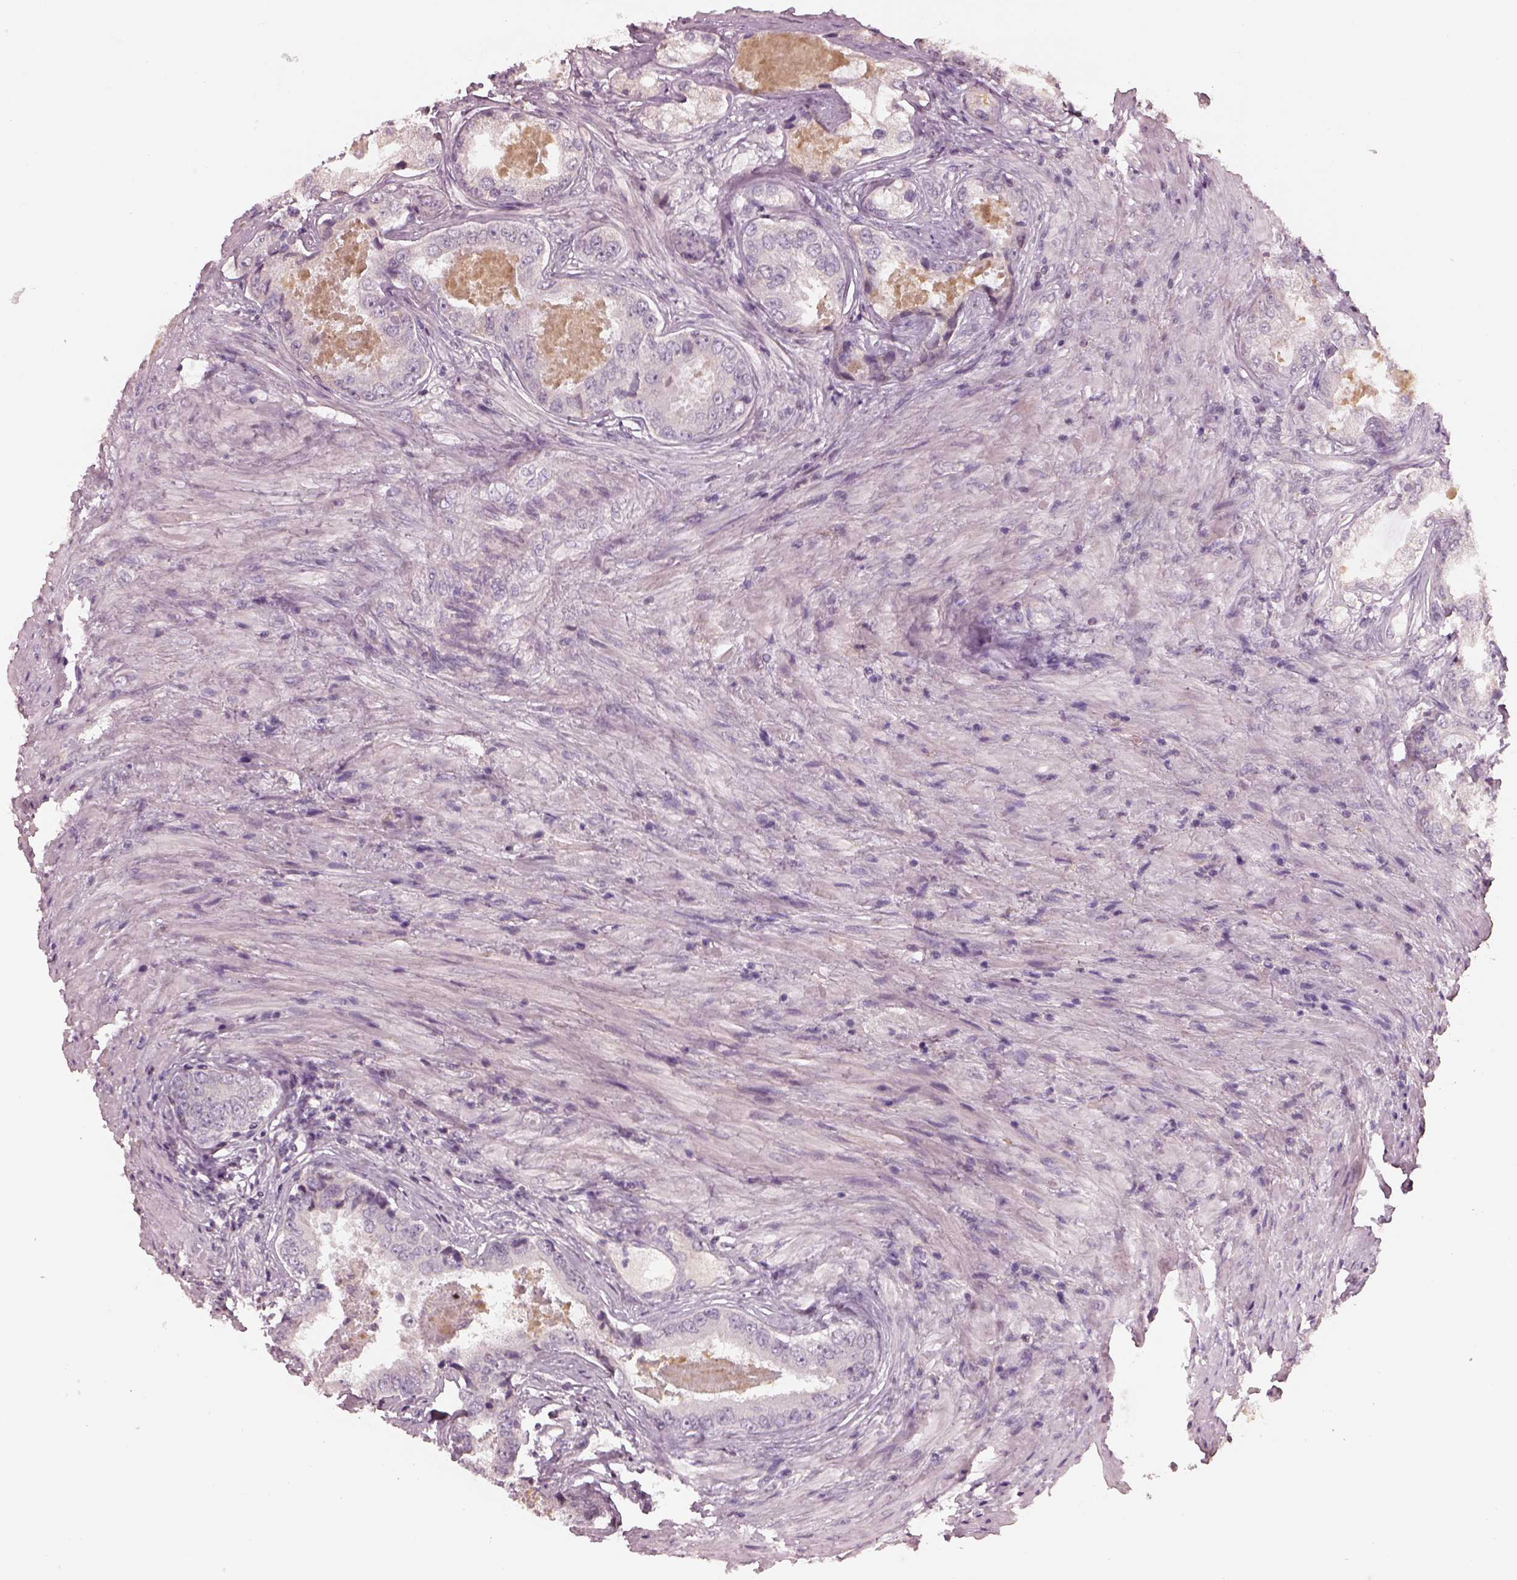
{"staining": {"intensity": "negative", "quantity": "none", "location": "none"}, "tissue": "prostate cancer", "cell_type": "Tumor cells", "image_type": "cancer", "snomed": [{"axis": "morphology", "description": "Adenocarcinoma, Low grade"}, {"axis": "topography", "description": "Prostate"}], "caption": "Tumor cells are negative for brown protein staining in prostate cancer.", "gene": "TLX3", "patient": {"sex": "male", "age": 68}}